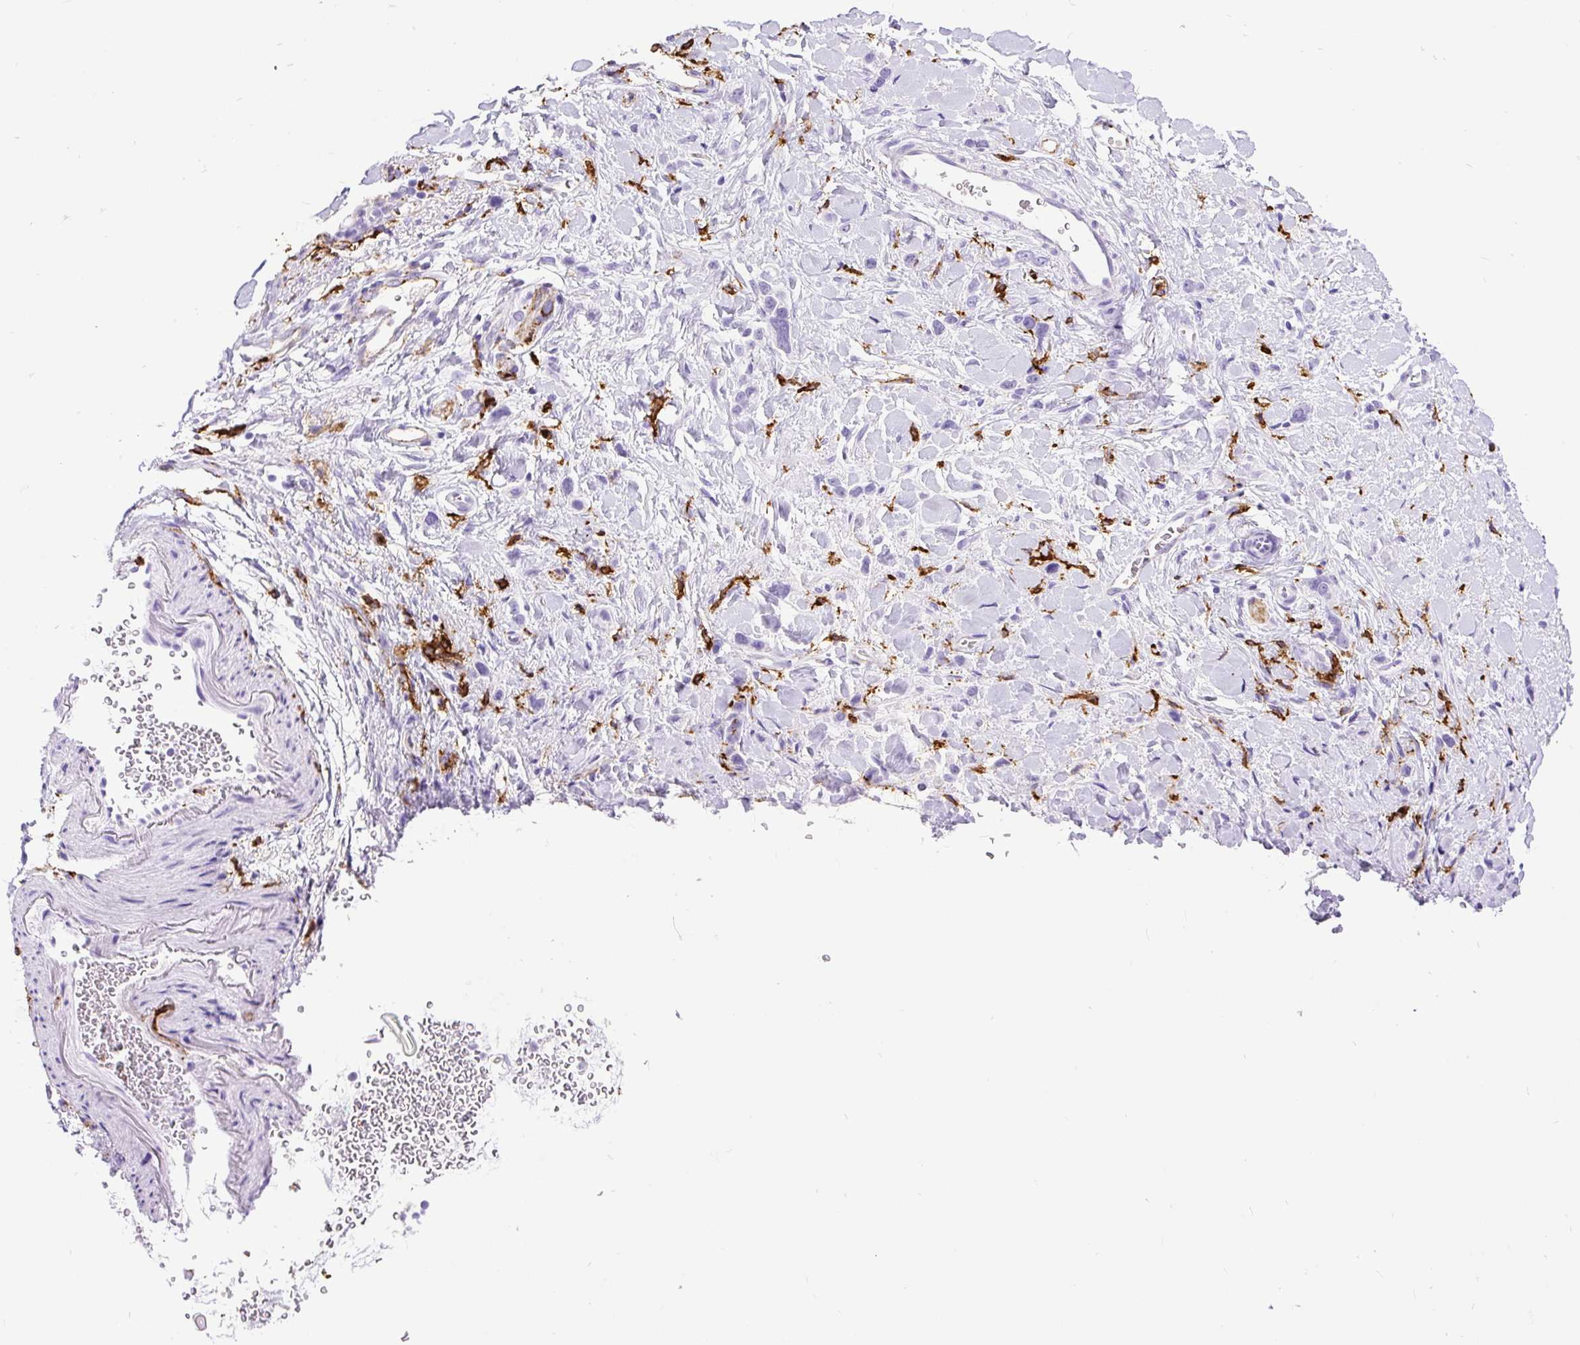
{"staining": {"intensity": "negative", "quantity": "none", "location": "none"}, "tissue": "stomach cancer", "cell_type": "Tumor cells", "image_type": "cancer", "snomed": [{"axis": "morphology", "description": "Adenocarcinoma, NOS"}, {"axis": "topography", "description": "Stomach"}], "caption": "Stomach cancer (adenocarcinoma) stained for a protein using immunohistochemistry exhibits no positivity tumor cells.", "gene": "HLA-DRA", "patient": {"sex": "female", "age": 65}}